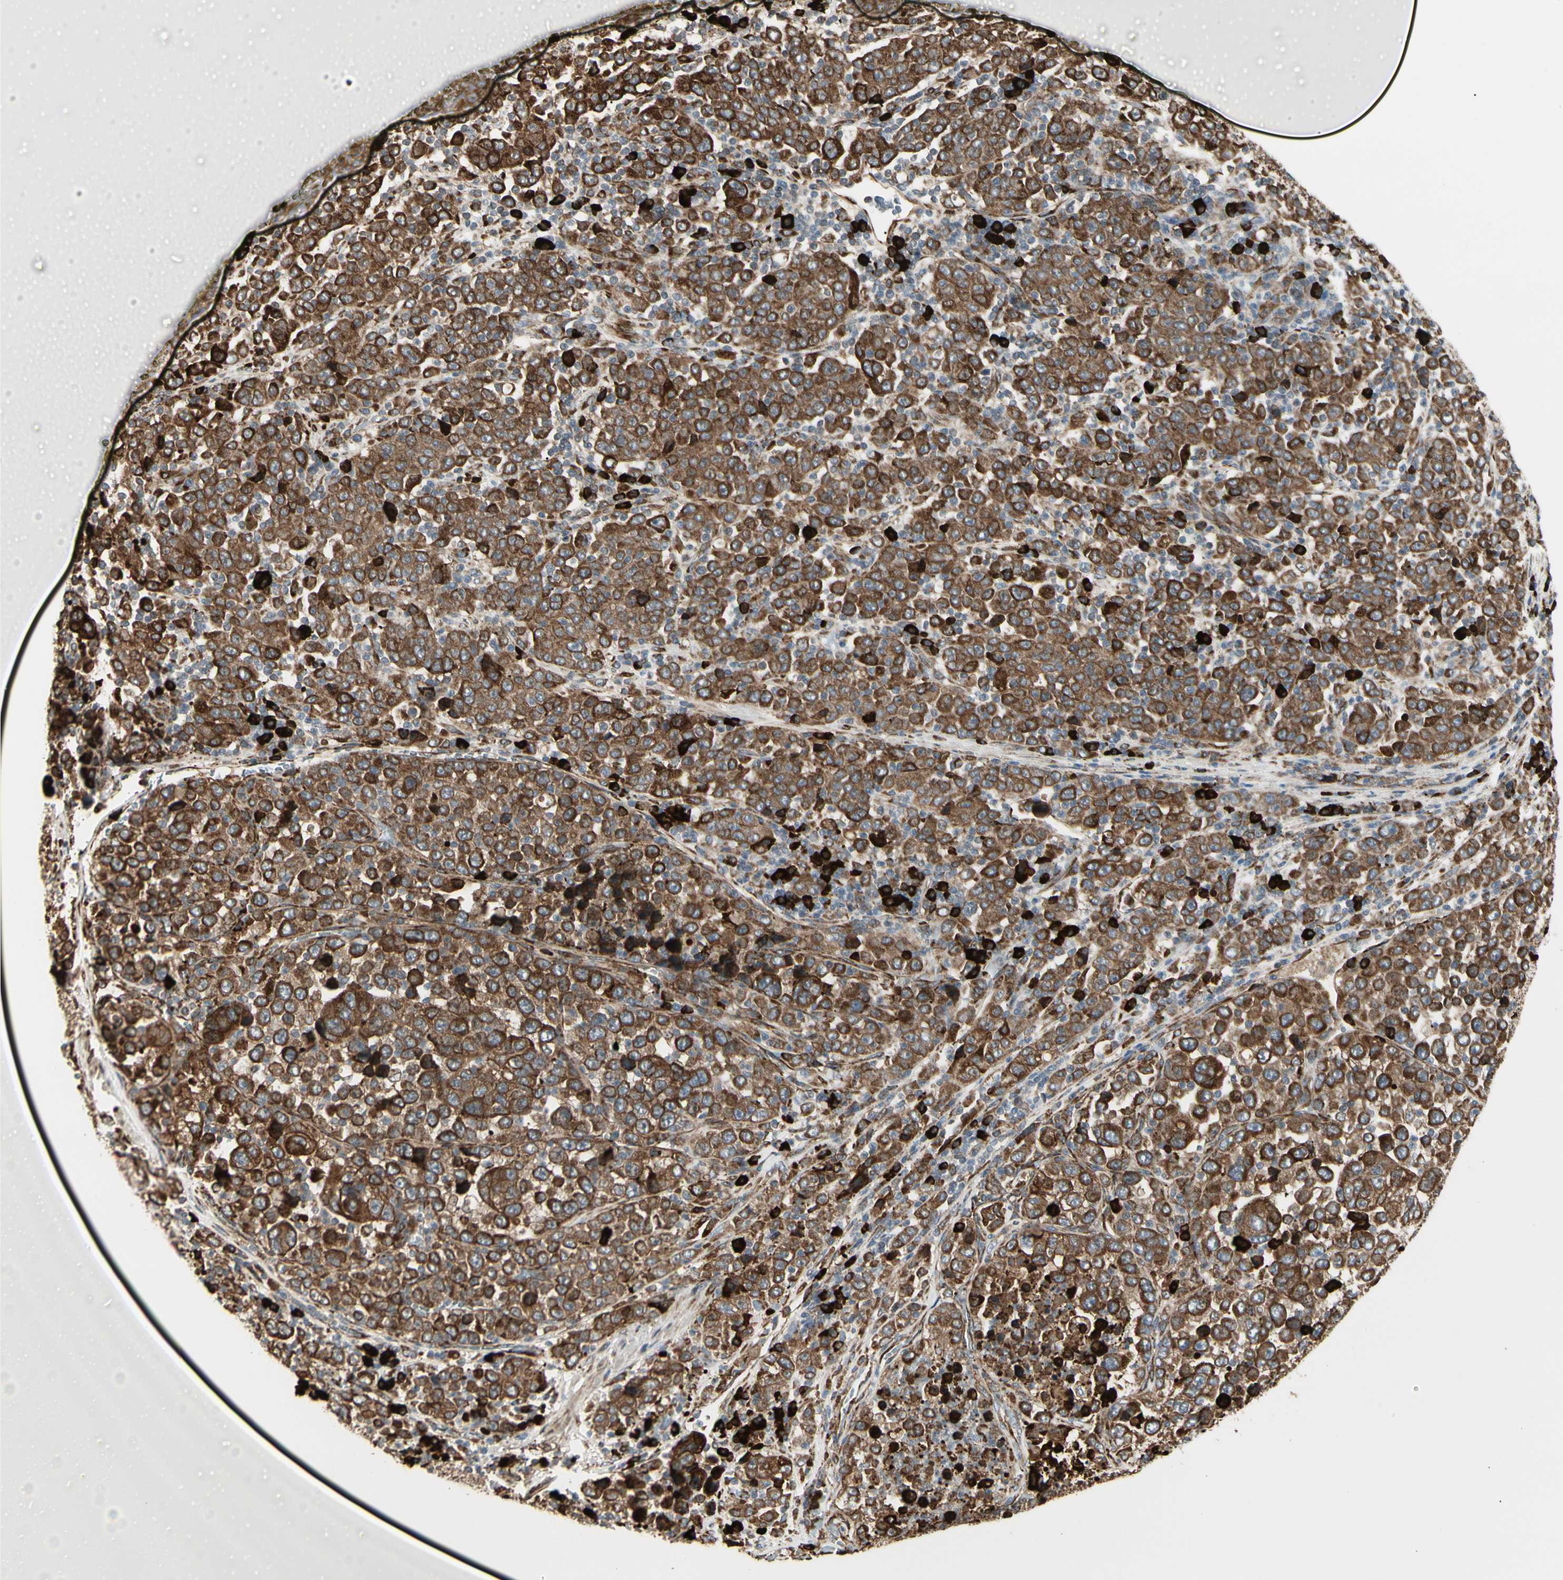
{"staining": {"intensity": "strong", "quantity": ">75%", "location": "cytoplasmic/membranous"}, "tissue": "stomach cancer", "cell_type": "Tumor cells", "image_type": "cancer", "snomed": [{"axis": "morphology", "description": "Normal tissue, NOS"}, {"axis": "morphology", "description": "Adenocarcinoma, NOS"}, {"axis": "topography", "description": "Stomach, upper"}, {"axis": "topography", "description": "Stomach"}], "caption": "Immunohistochemical staining of human stomach adenocarcinoma displays high levels of strong cytoplasmic/membranous protein expression in approximately >75% of tumor cells.", "gene": "HSP90B1", "patient": {"sex": "male", "age": 59}}